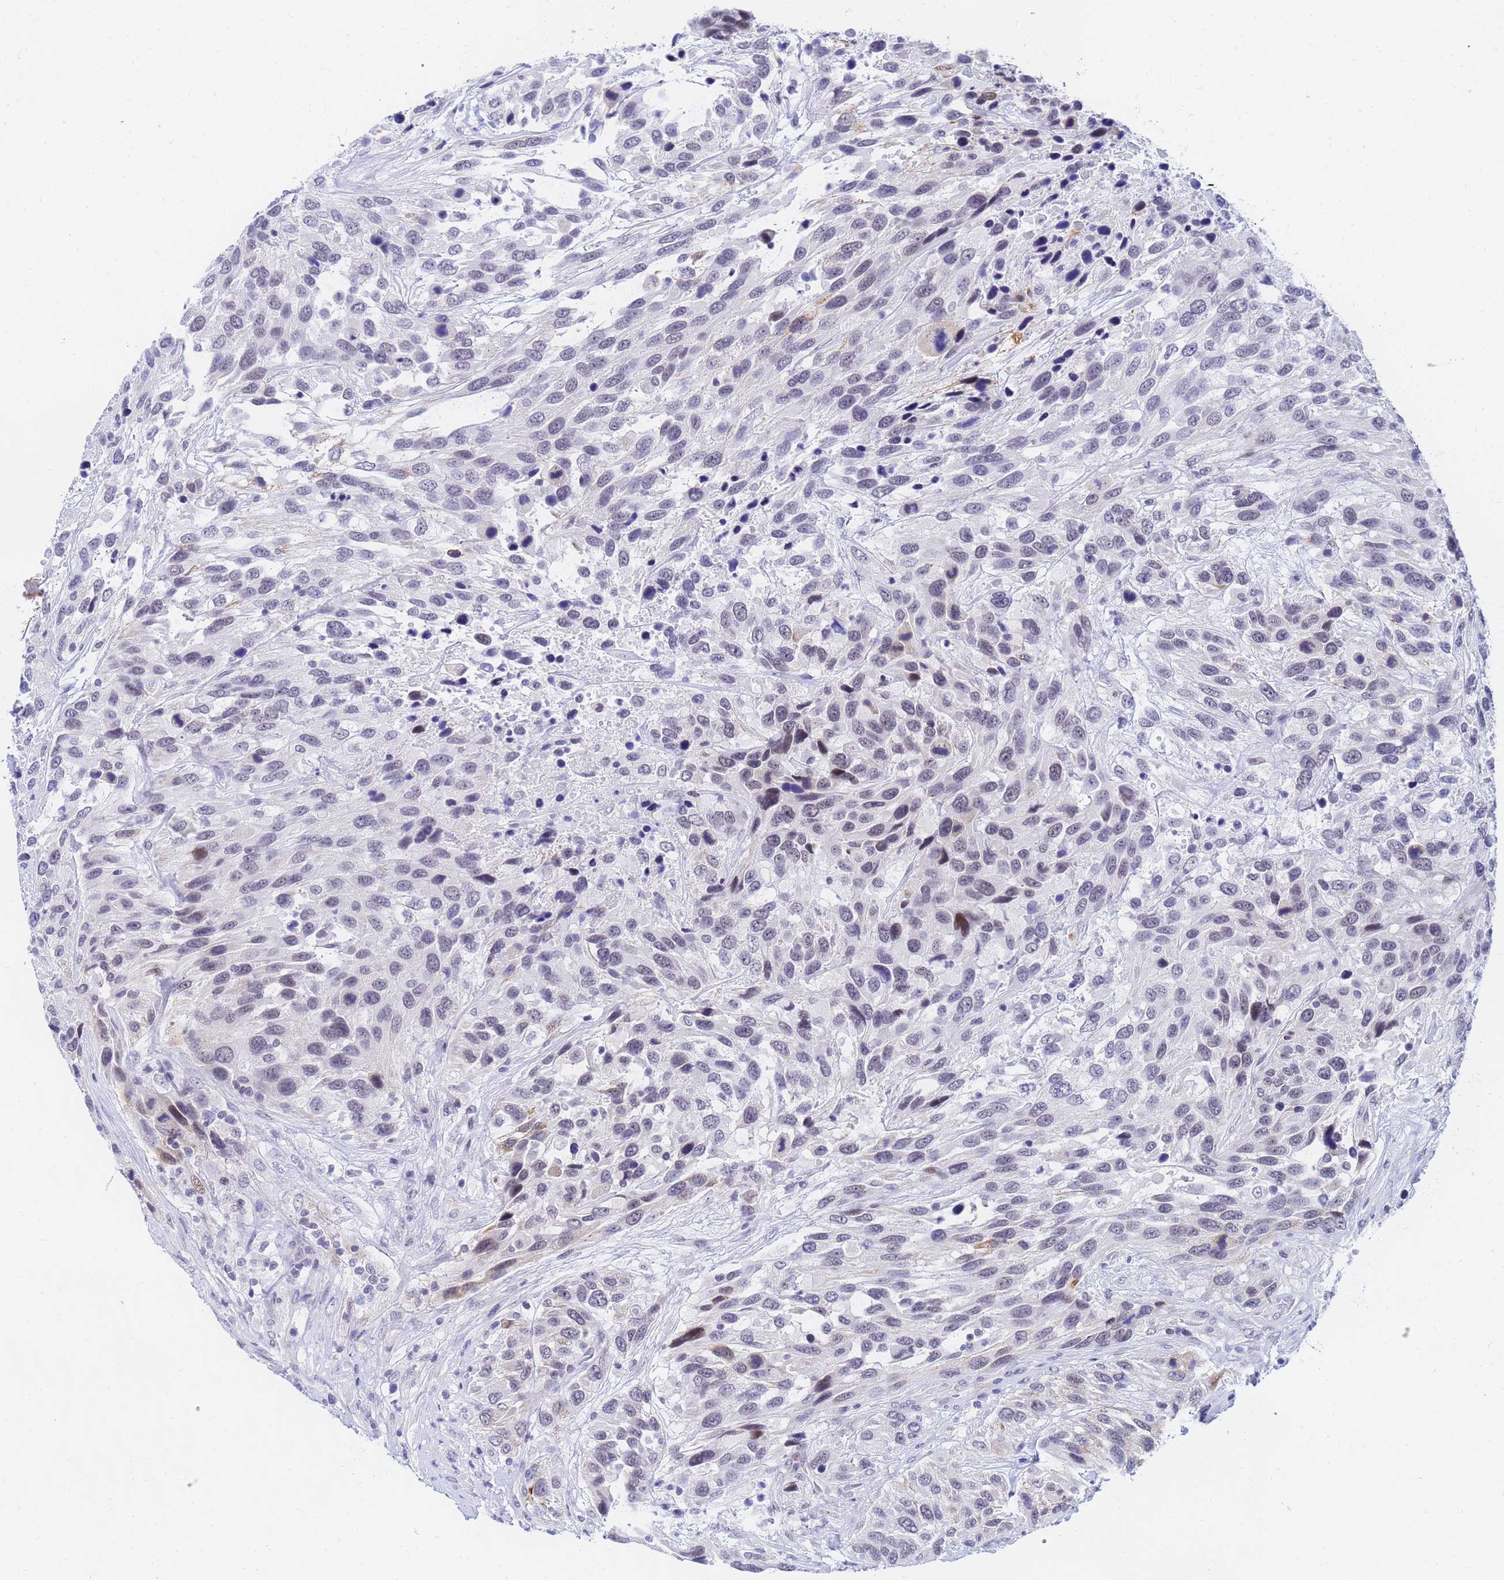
{"staining": {"intensity": "weak", "quantity": "<25%", "location": "cytoplasmic/membranous,nuclear"}, "tissue": "urothelial cancer", "cell_type": "Tumor cells", "image_type": "cancer", "snomed": [{"axis": "morphology", "description": "Urothelial carcinoma, High grade"}, {"axis": "topography", "description": "Urinary bladder"}], "caption": "An immunohistochemistry photomicrograph of high-grade urothelial carcinoma is shown. There is no staining in tumor cells of high-grade urothelial carcinoma.", "gene": "CKMT1A", "patient": {"sex": "female", "age": 70}}